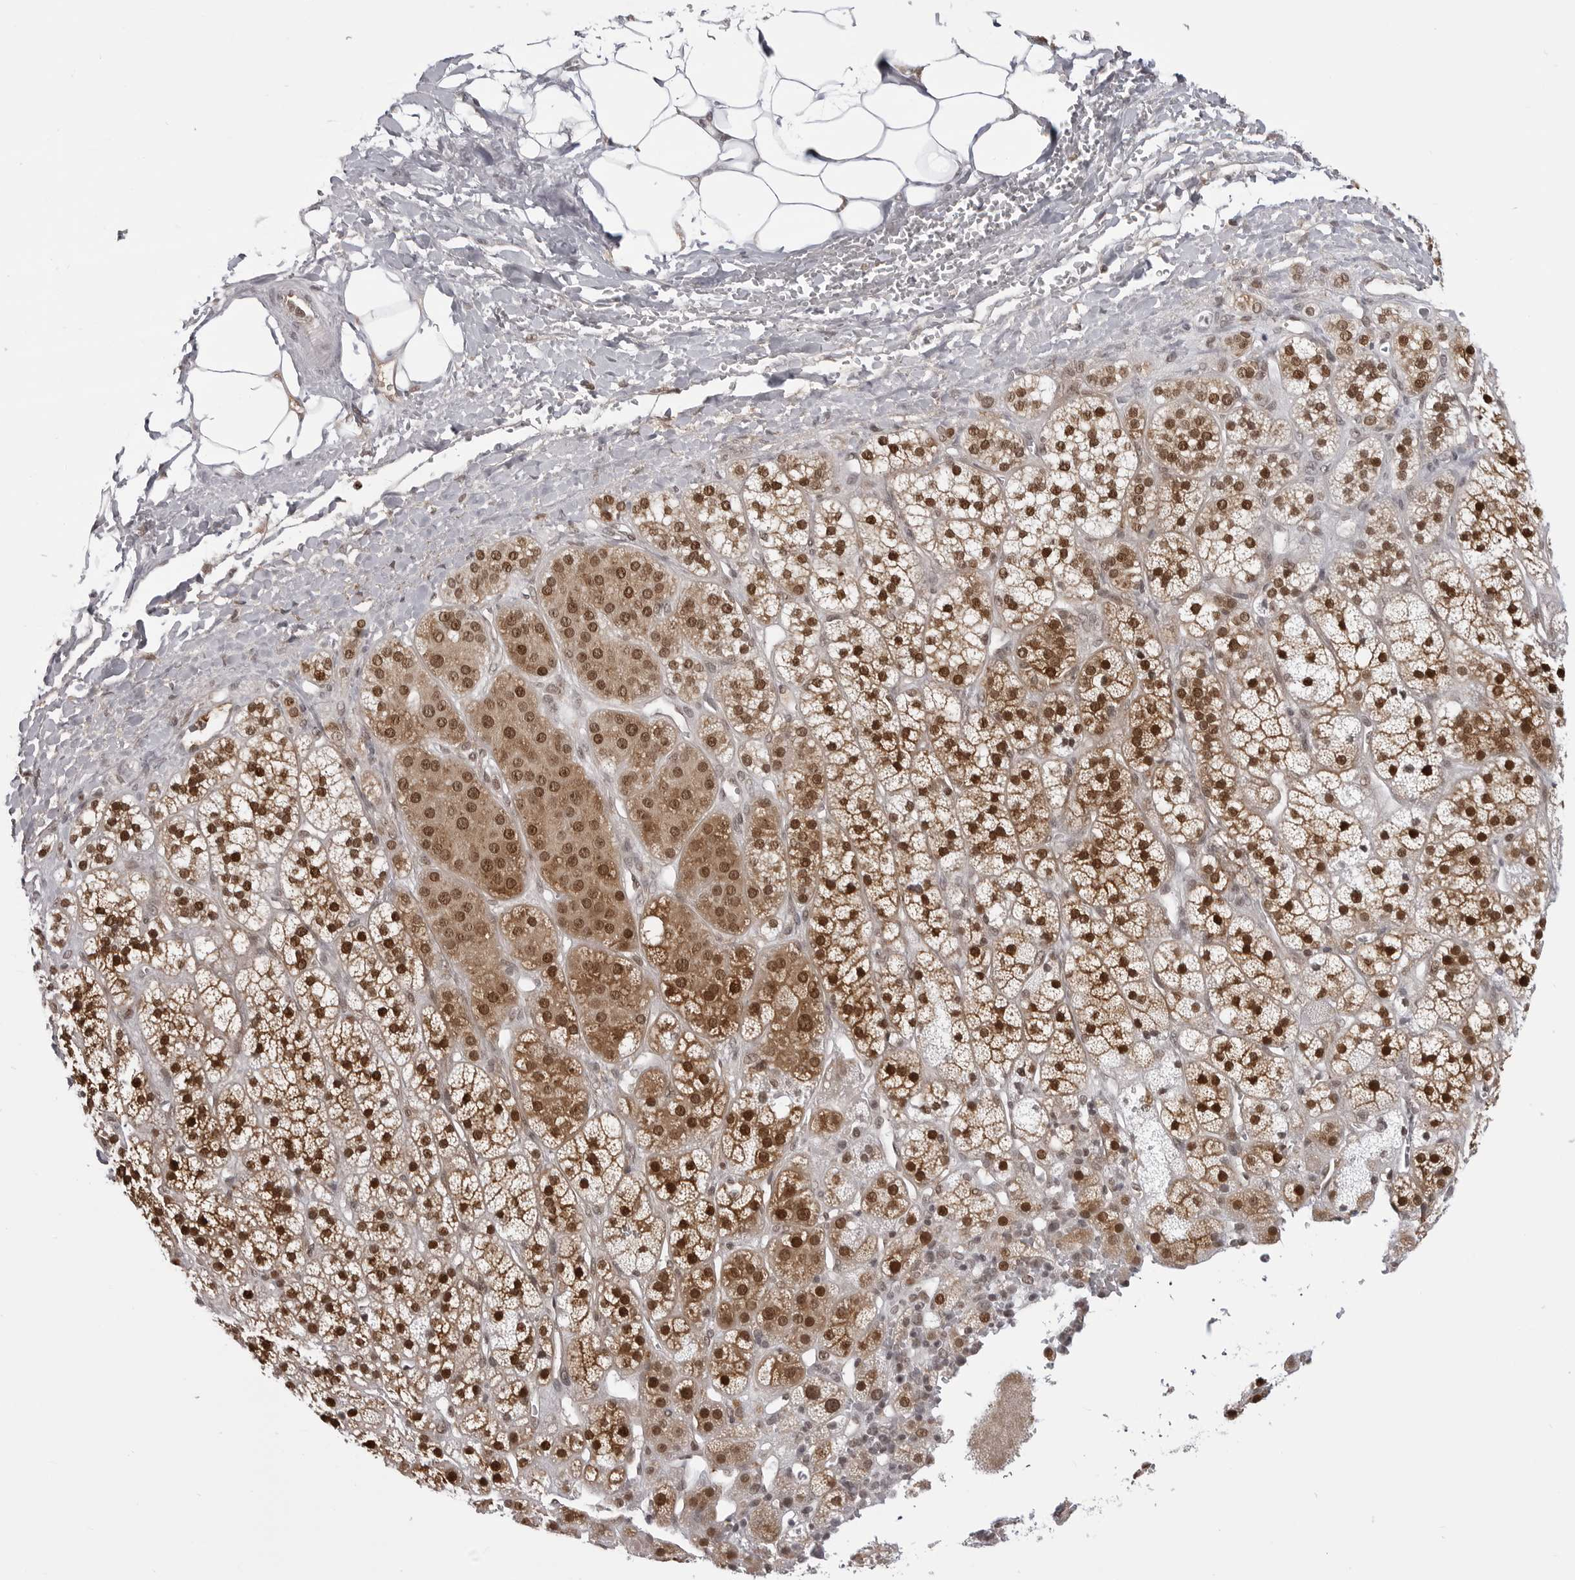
{"staining": {"intensity": "strong", "quantity": ">75%", "location": "cytoplasmic/membranous,nuclear"}, "tissue": "adrenal gland", "cell_type": "Glandular cells", "image_type": "normal", "snomed": [{"axis": "morphology", "description": "Normal tissue, NOS"}, {"axis": "topography", "description": "Adrenal gland"}], "caption": "Human adrenal gland stained for a protein (brown) demonstrates strong cytoplasmic/membranous,nuclear positive staining in approximately >75% of glandular cells.", "gene": "PHF3", "patient": {"sex": "male", "age": 56}}